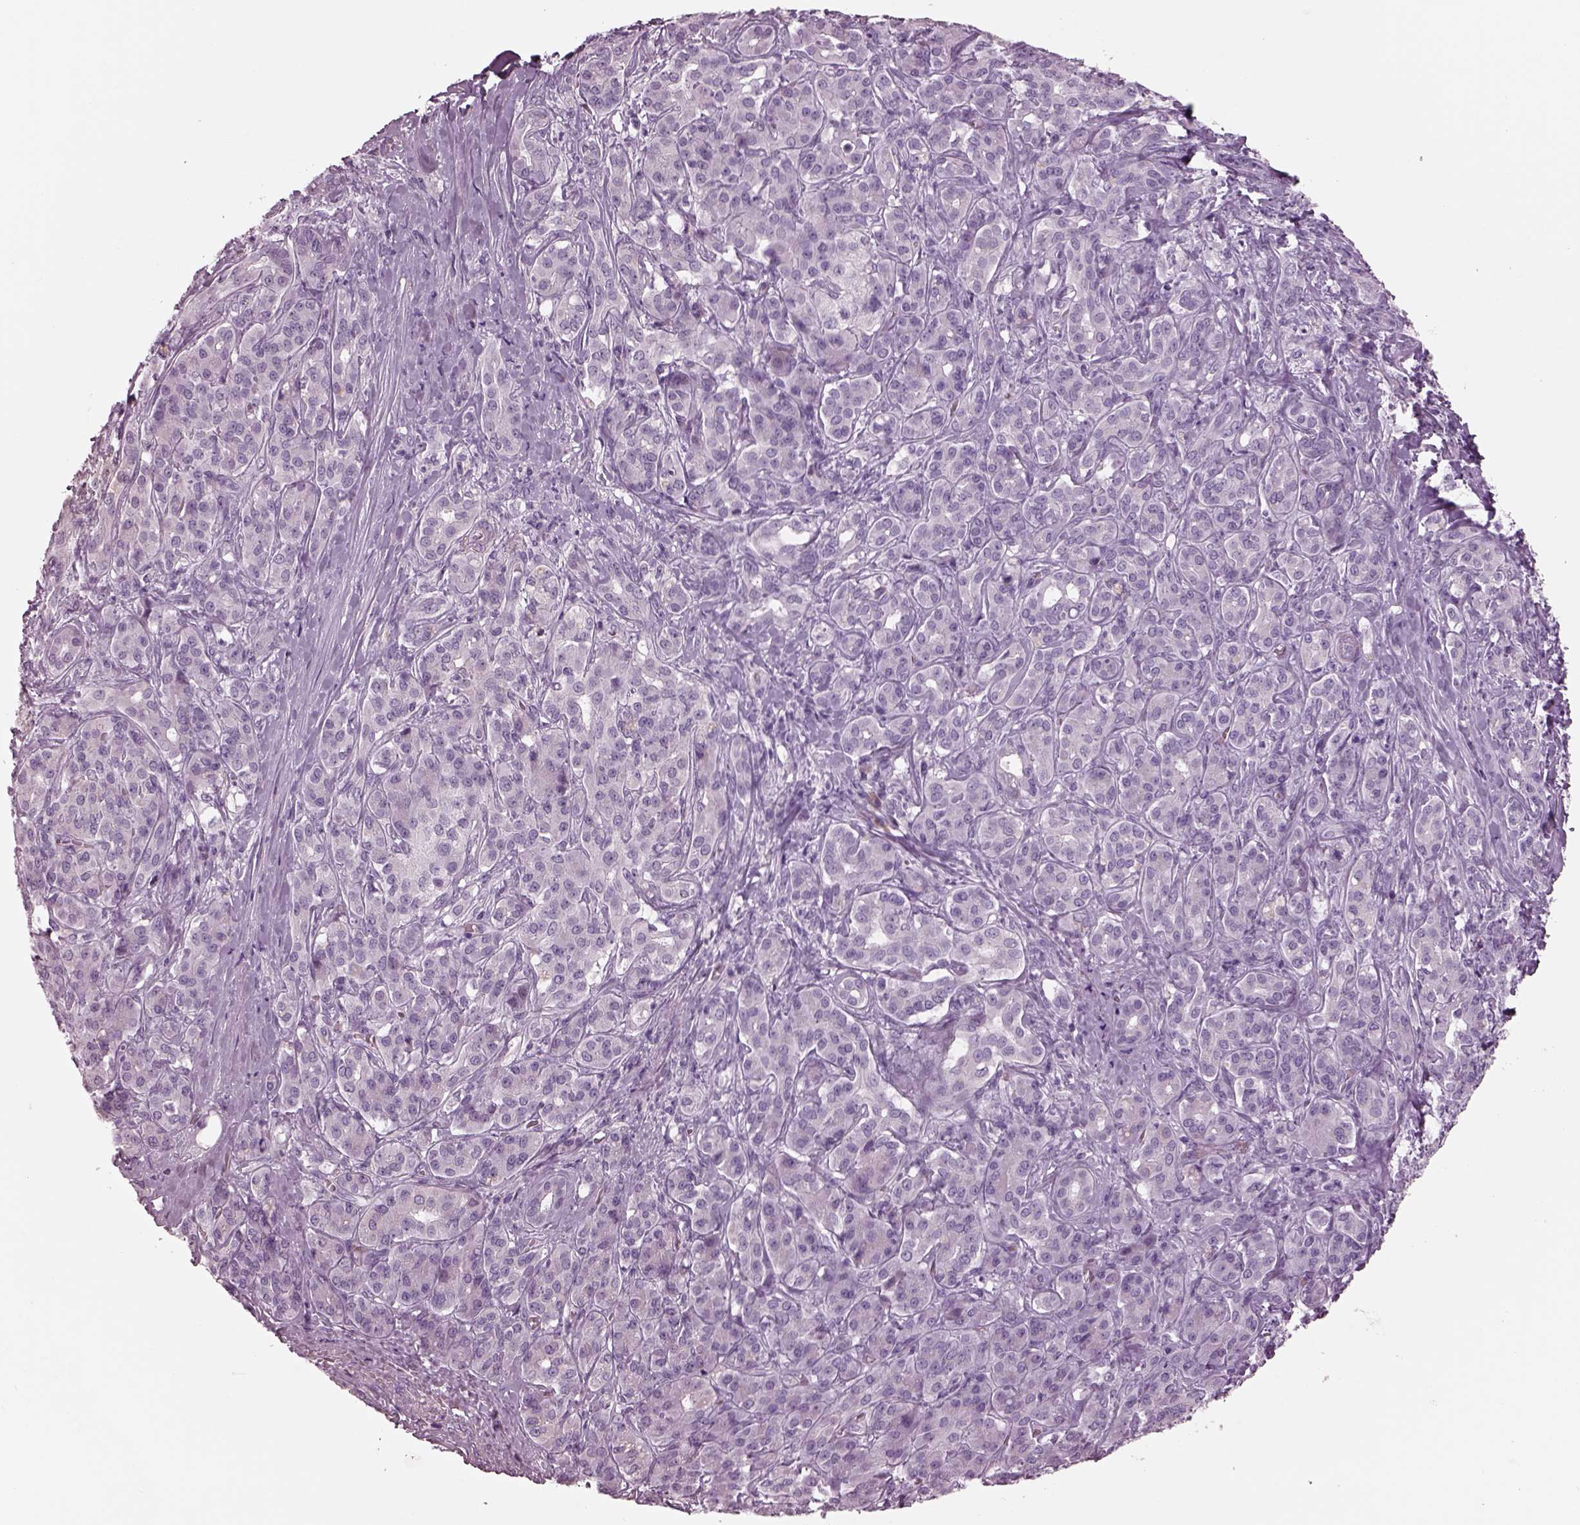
{"staining": {"intensity": "negative", "quantity": "none", "location": "none"}, "tissue": "pancreatic cancer", "cell_type": "Tumor cells", "image_type": "cancer", "snomed": [{"axis": "morphology", "description": "Normal tissue, NOS"}, {"axis": "morphology", "description": "Inflammation, NOS"}, {"axis": "morphology", "description": "Adenocarcinoma, NOS"}, {"axis": "topography", "description": "Pancreas"}], "caption": "An immunohistochemistry (IHC) image of pancreatic adenocarcinoma is shown. There is no staining in tumor cells of pancreatic adenocarcinoma. (Immunohistochemistry (ihc), brightfield microscopy, high magnification).", "gene": "CYLC1", "patient": {"sex": "male", "age": 57}}